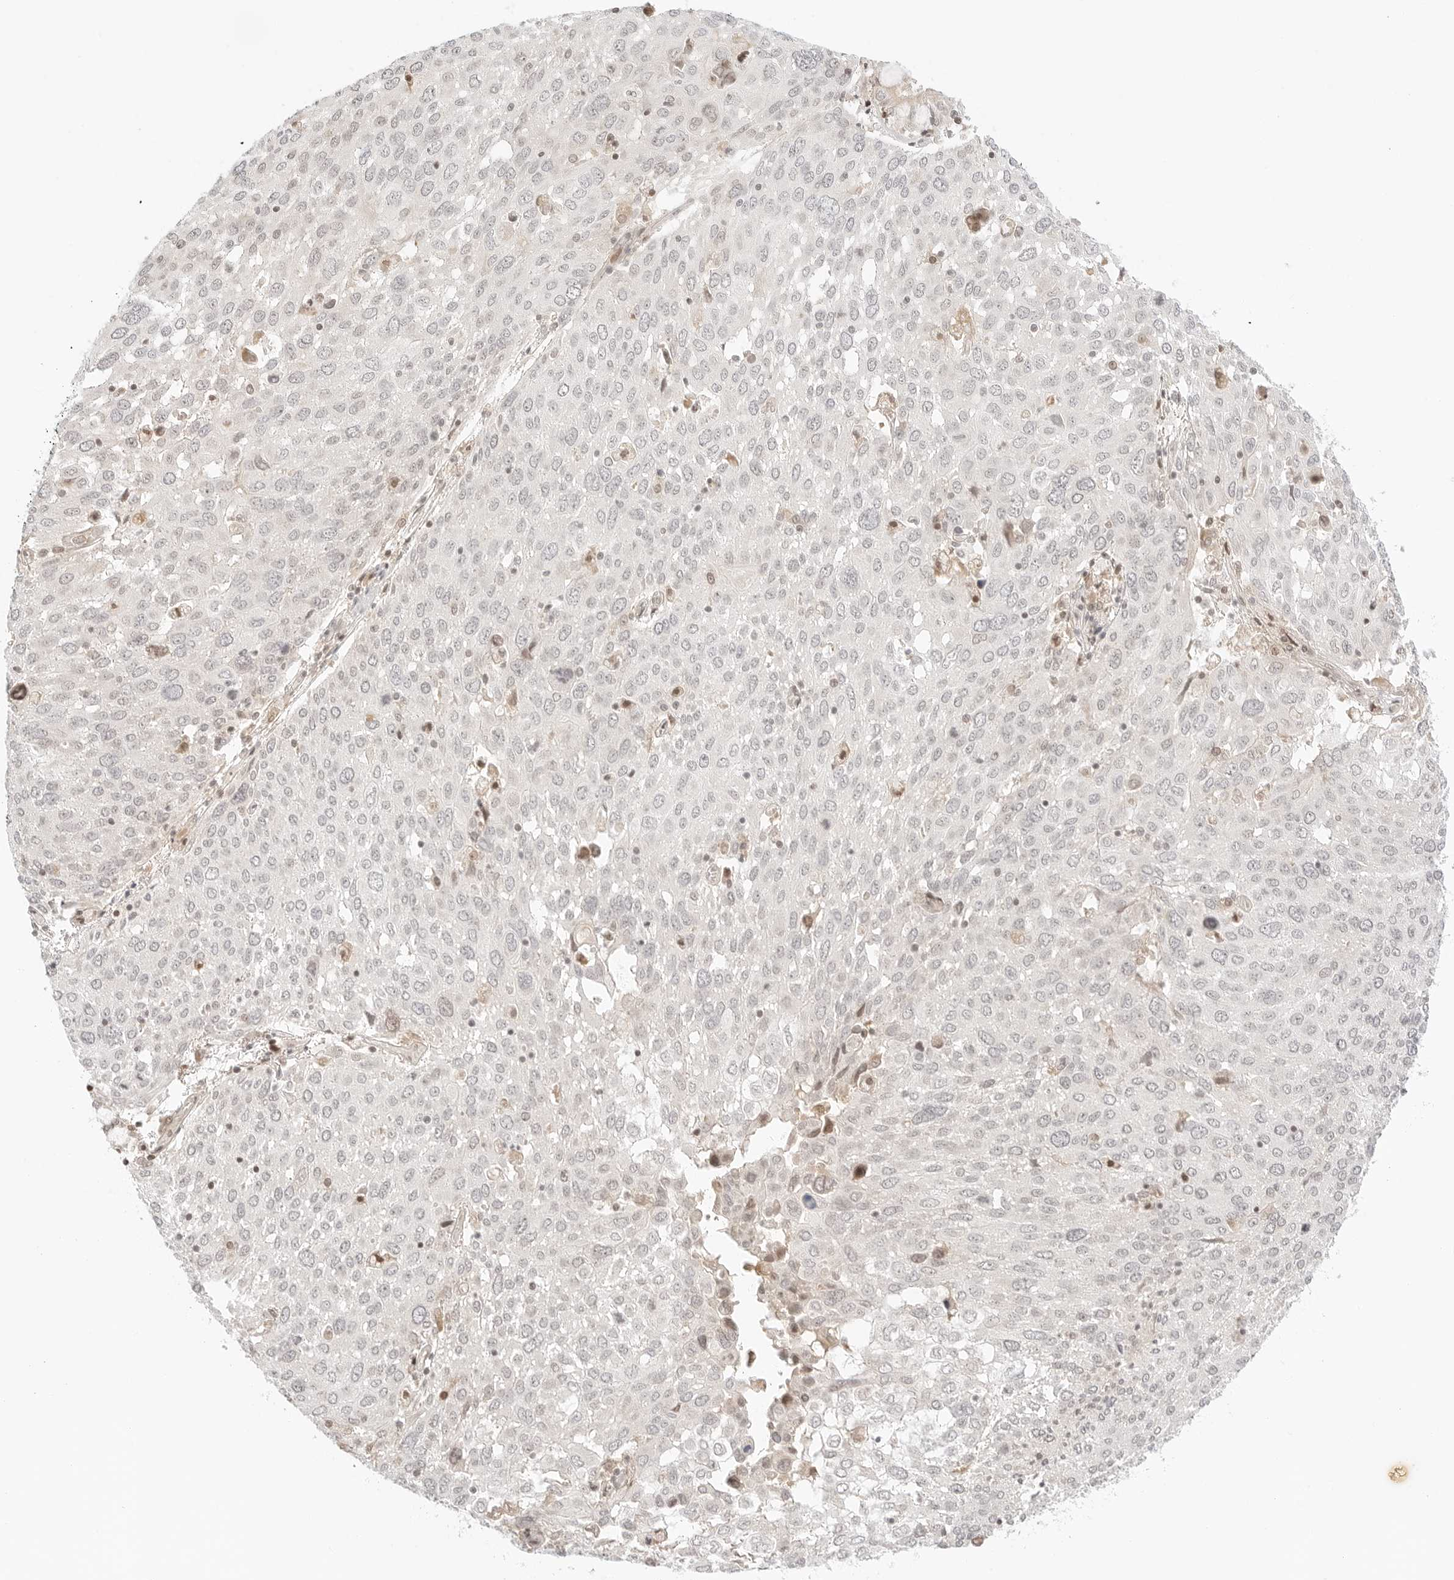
{"staining": {"intensity": "negative", "quantity": "none", "location": "none"}, "tissue": "lung cancer", "cell_type": "Tumor cells", "image_type": "cancer", "snomed": [{"axis": "morphology", "description": "Squamous cell carcinoma, NOS"}, {"axis": "topography", "description": "Lung"}], "caption": "Lung cancer stained for a protein using immunohistochemistry (IHC) reveals no positivity tumor cells.", "gene": "RPS6KL1", "patient": {"sex": "male", "age": 65}}